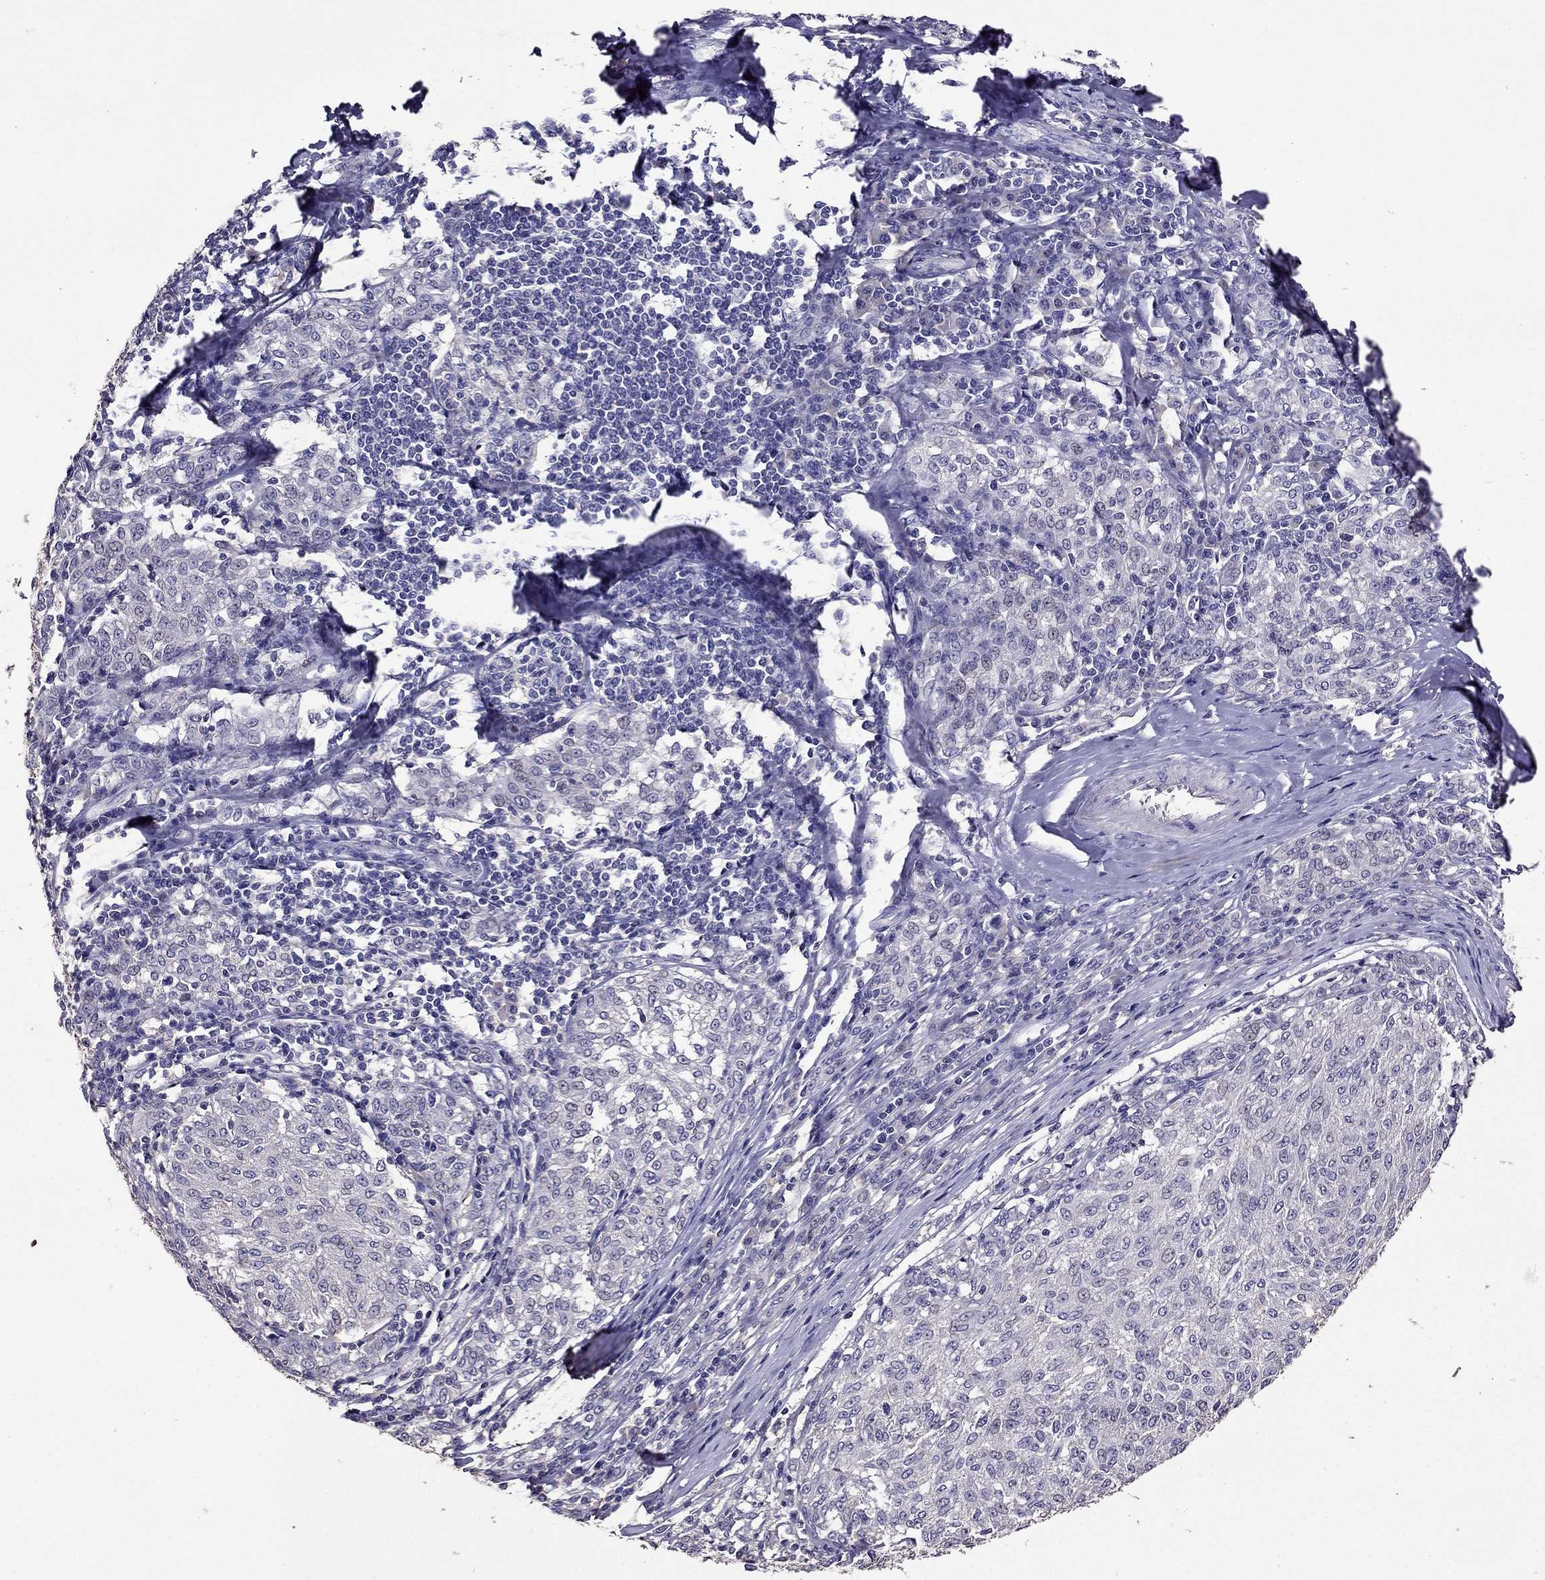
{"staining": {"intensity": "negative", "quantity": "none", "location": "none"}, "tissue": "melanoma", "cell_type": "Tumor cells", "image_type": "cancer", "snomed": [{"axis": "morphology", "description": "Malignant melanoma, NOS"}, {"axis": "topography", "description": "Skin"}], "caption": "Immunohistochemistry photomicrograph of neoplastic tissue: malignant melanoma stained with DAB shows no significant protein positivity in tumor cells.", "gene": "NKX3-1", "patient": {"sex": "female", "age": 72}}